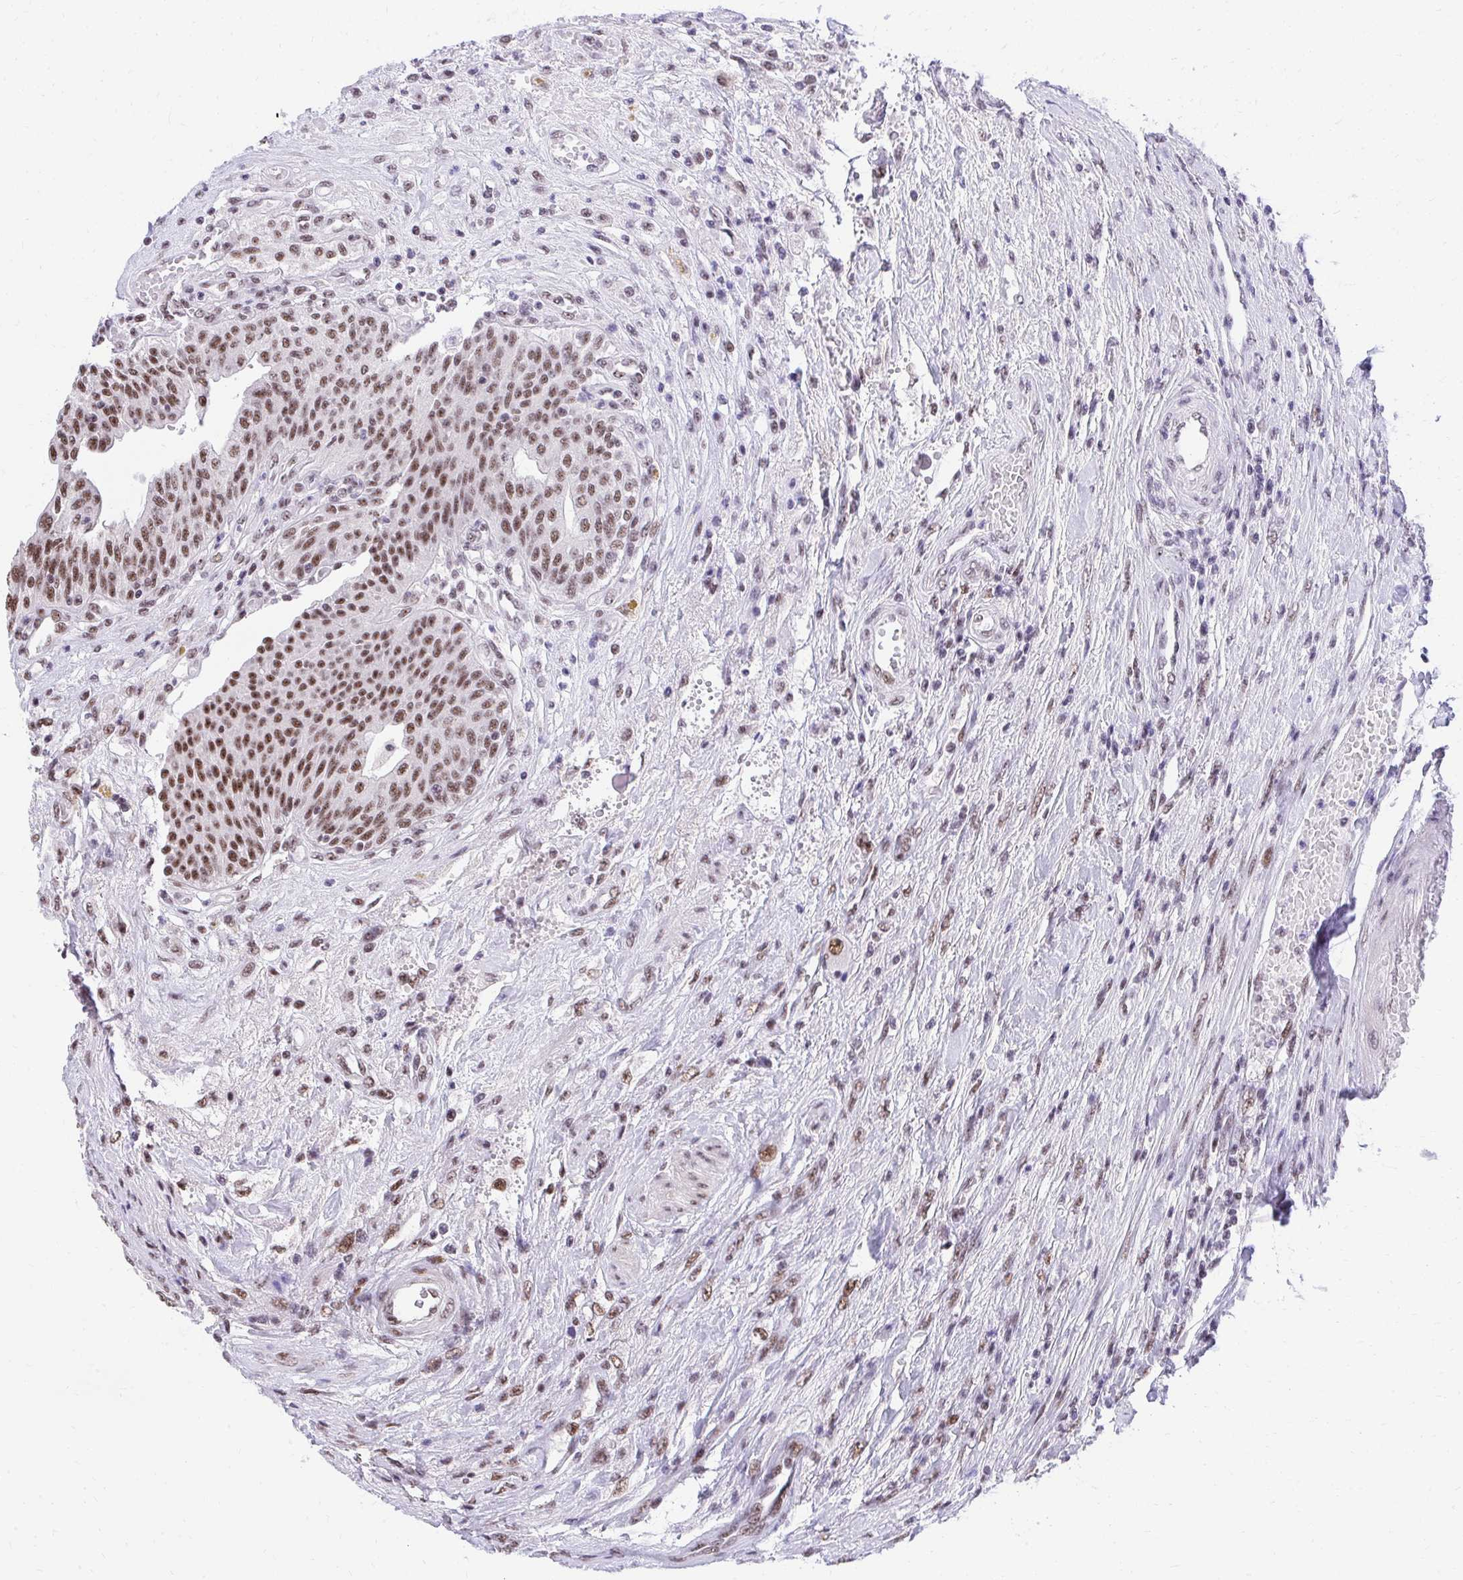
{"staining": {"intensity": "moderate", "quantity": "25%-75%", "location": "nuclear"}, "tissue": "urothelial cancer", "cell_type": "Tumor cells", "image_type": "cancer", "snomed": [{"axis": "morphology", "description": "Urothelial carcinoma, High grade"}, {"axis": "topography", "description": "Urinary bladder"}], "caption": "Human urothelial cancer stained with a protein marker shows moderate staining in tumor cells.", "gene": "SYNE4", "patient": {"sex": "female", "age": 79}}